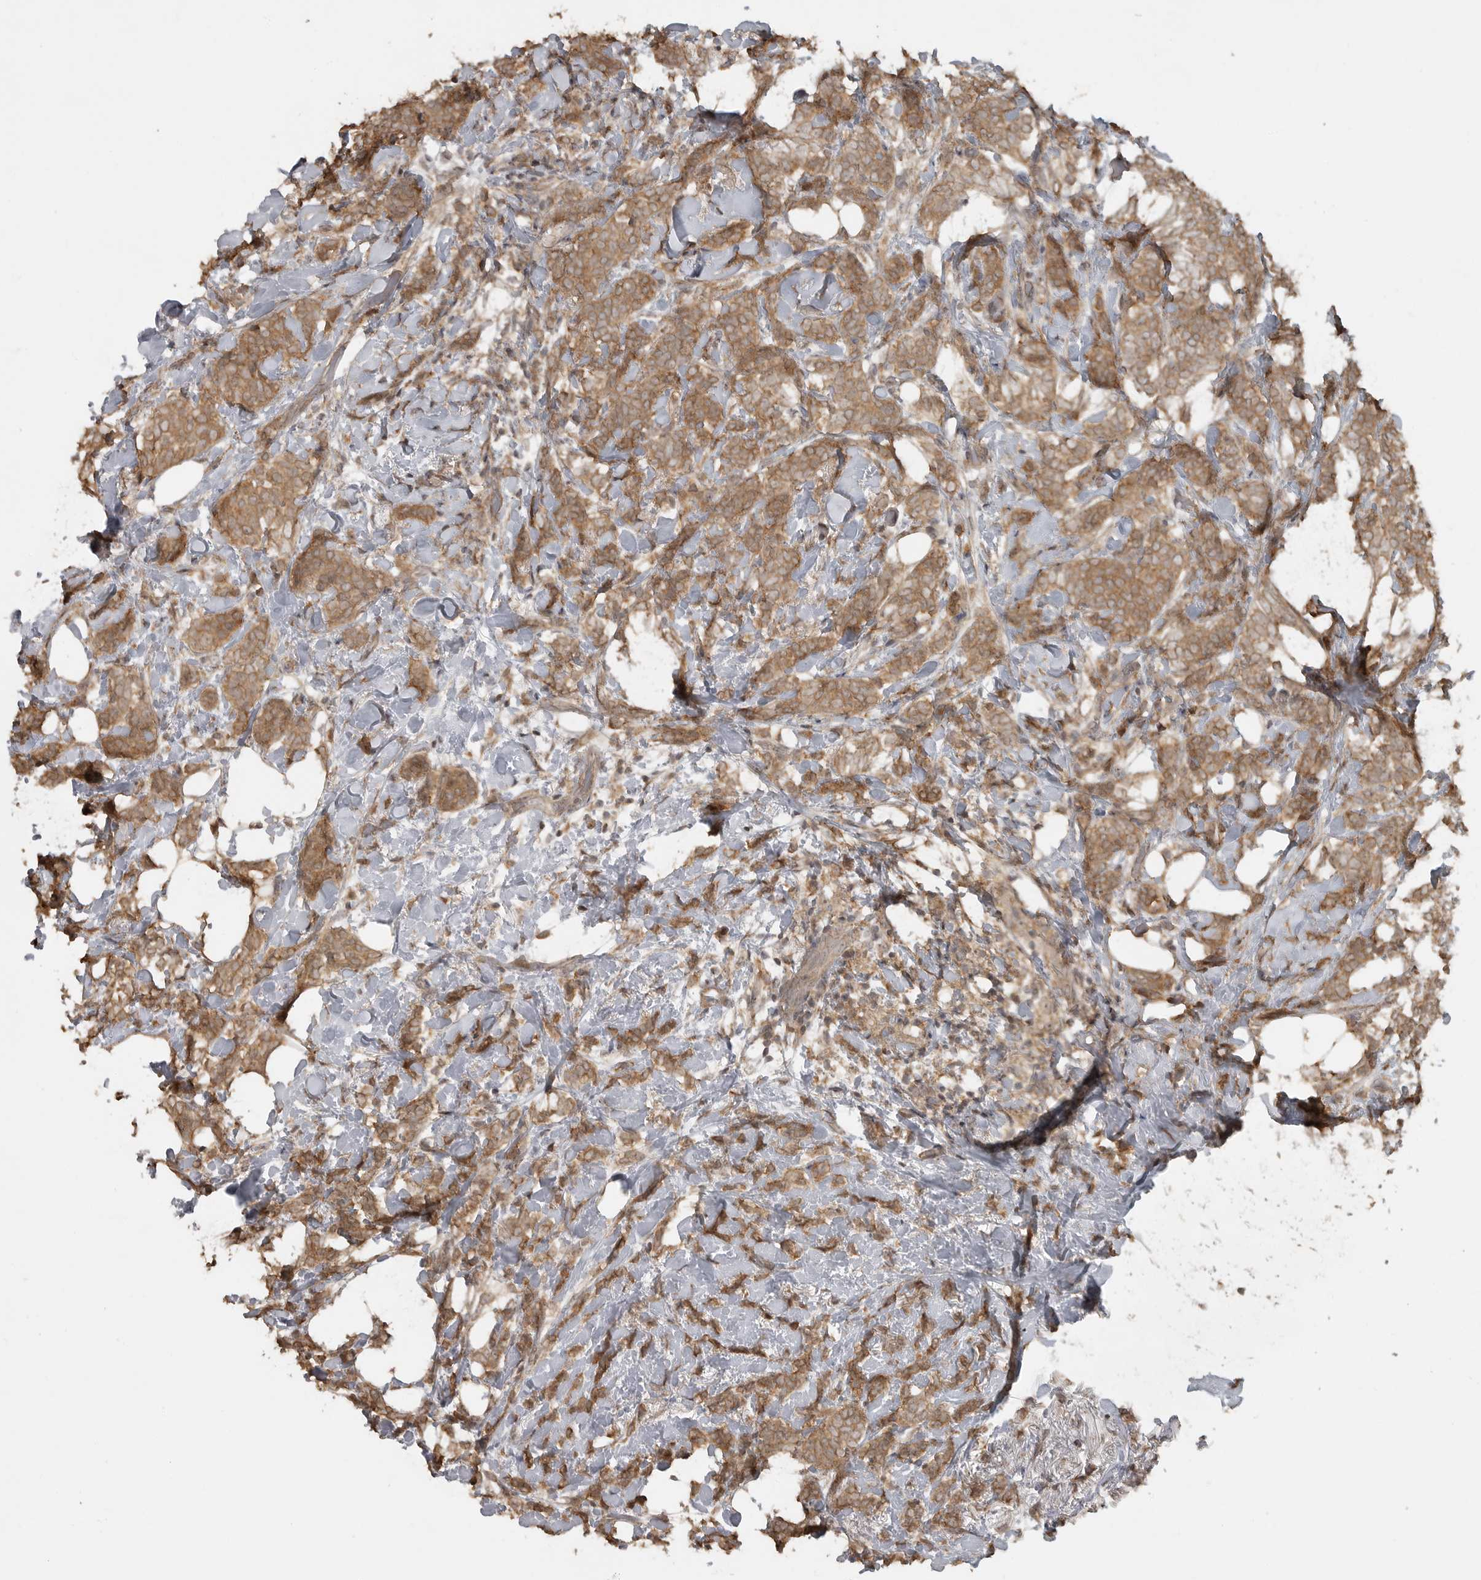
{"staining": {"intensity": "moderate", "quantity": ">75%", "location": "cytoplasmic/membranous"}, "tissue": "breast cancer", "cell_type": "Tumor cells", "image_type": "cancer", "snomed": [{"axis": "morphology", "description": "Lobular carcinoma"}, {"axis": "topography", "description": "Breast"}], "caption": "An immunohistochemistry image of tumor tissue is shown. Protein staining in brown shows moderate cytoplasmic/membranous positivity in breast lobular carcinoma within tumor cells.", "gene": "LLGL1", "patient": {"sex": "female", "age": 50}}